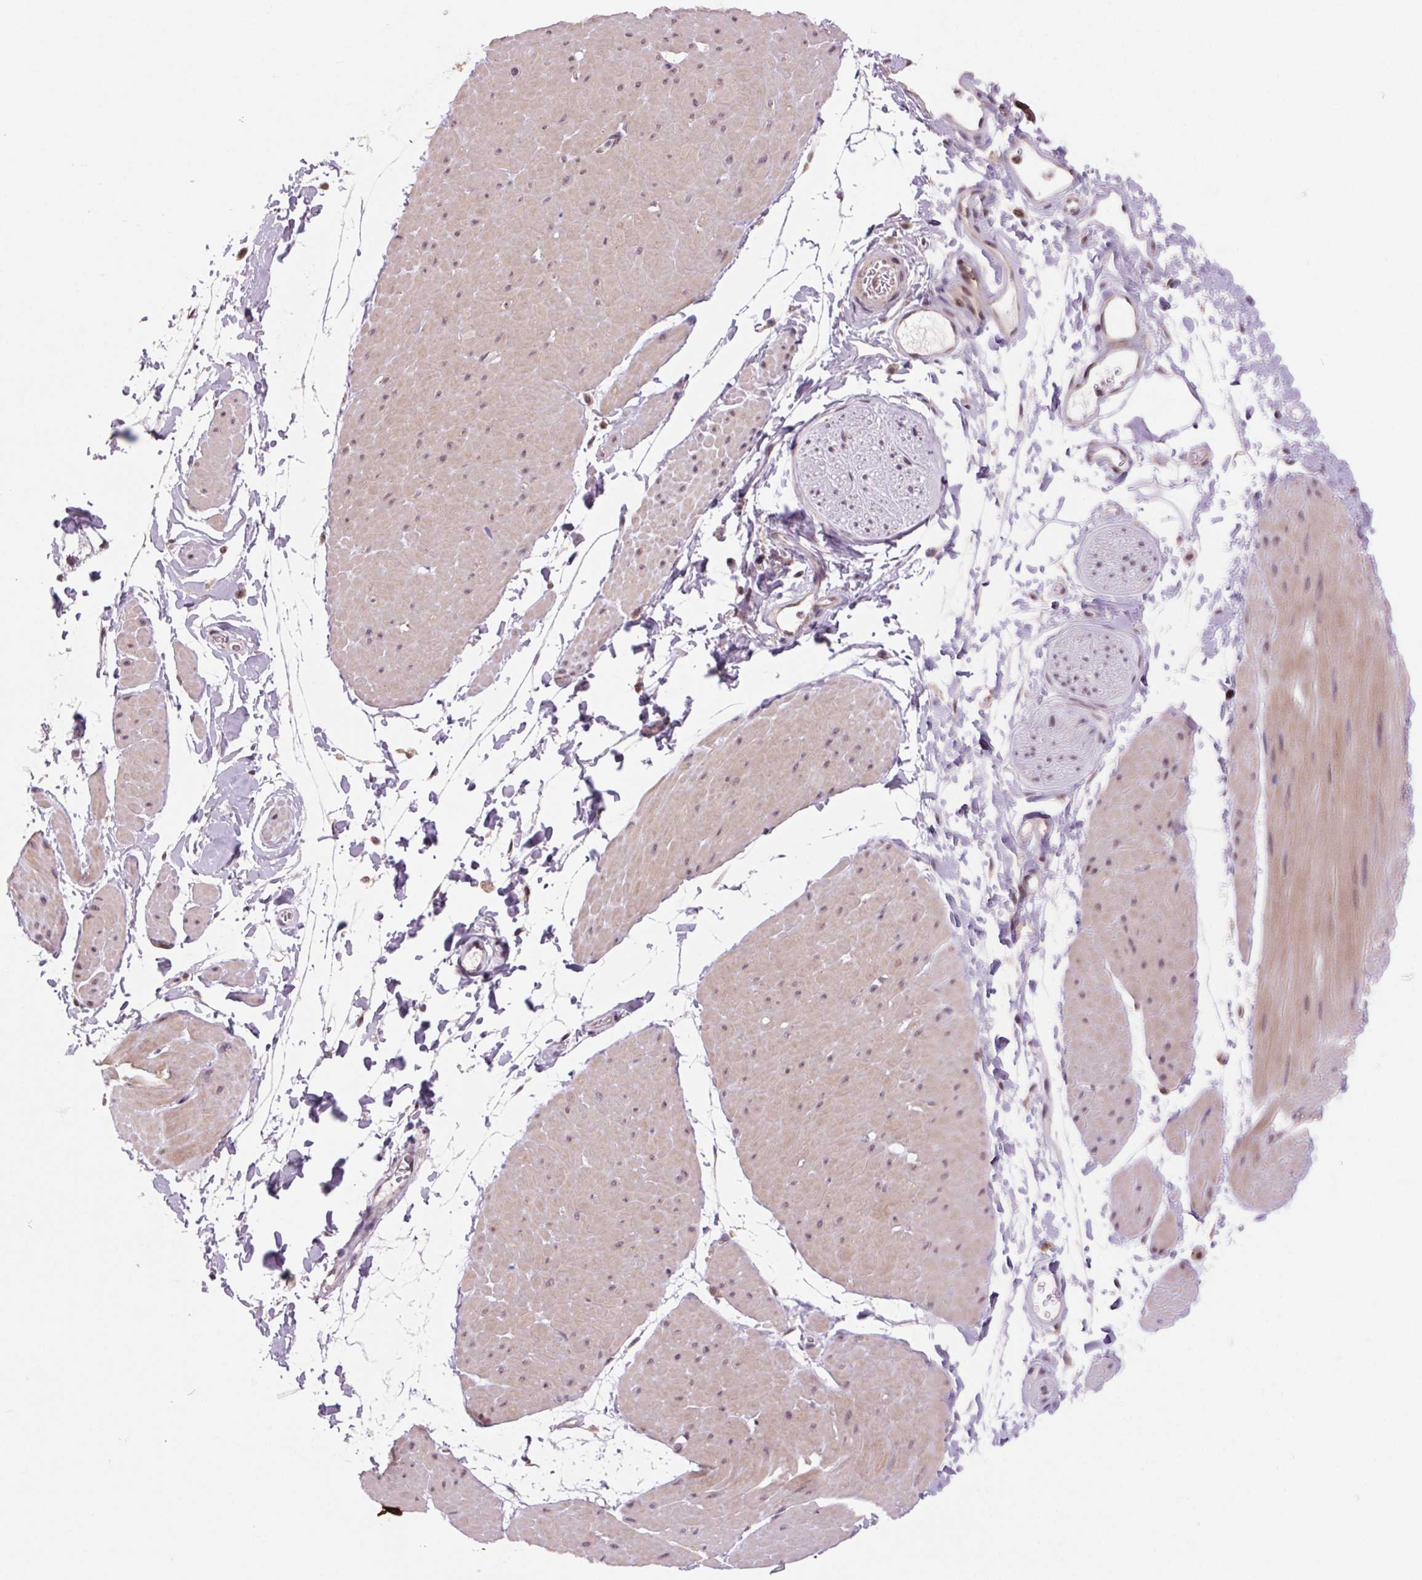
{"staining": {"intensity": "moderate", "quantity": "25%-75%", "location": "cytoplasmic/membranous,nuclear"}, "tissue": "adipose tissue", "cell_type": "Adipocytes", "image_type": "normal", "snomed": [{"axis": "morphology", "description": "Normal tissue, NOS"}, {"axis": "topography", "description": "Smooth muscle"}, {"axis": "topography", "description": "Peripheral nerve tissue"}], "caption": "Unremarkable adipose tissue demonstrates moderate cytoplasmic/membranous,nuclear staining in approximately 25%-75% of adipocytes The staining was performed using DAB (3,3'-diaminobenzidine) to visualize the protein expression in brown, while the nuclei were stained in blue with hematoxylin (Magnification: 20x)..", "gene": "CHMP4B", "patient": {"sex": "male", "age": 58}}